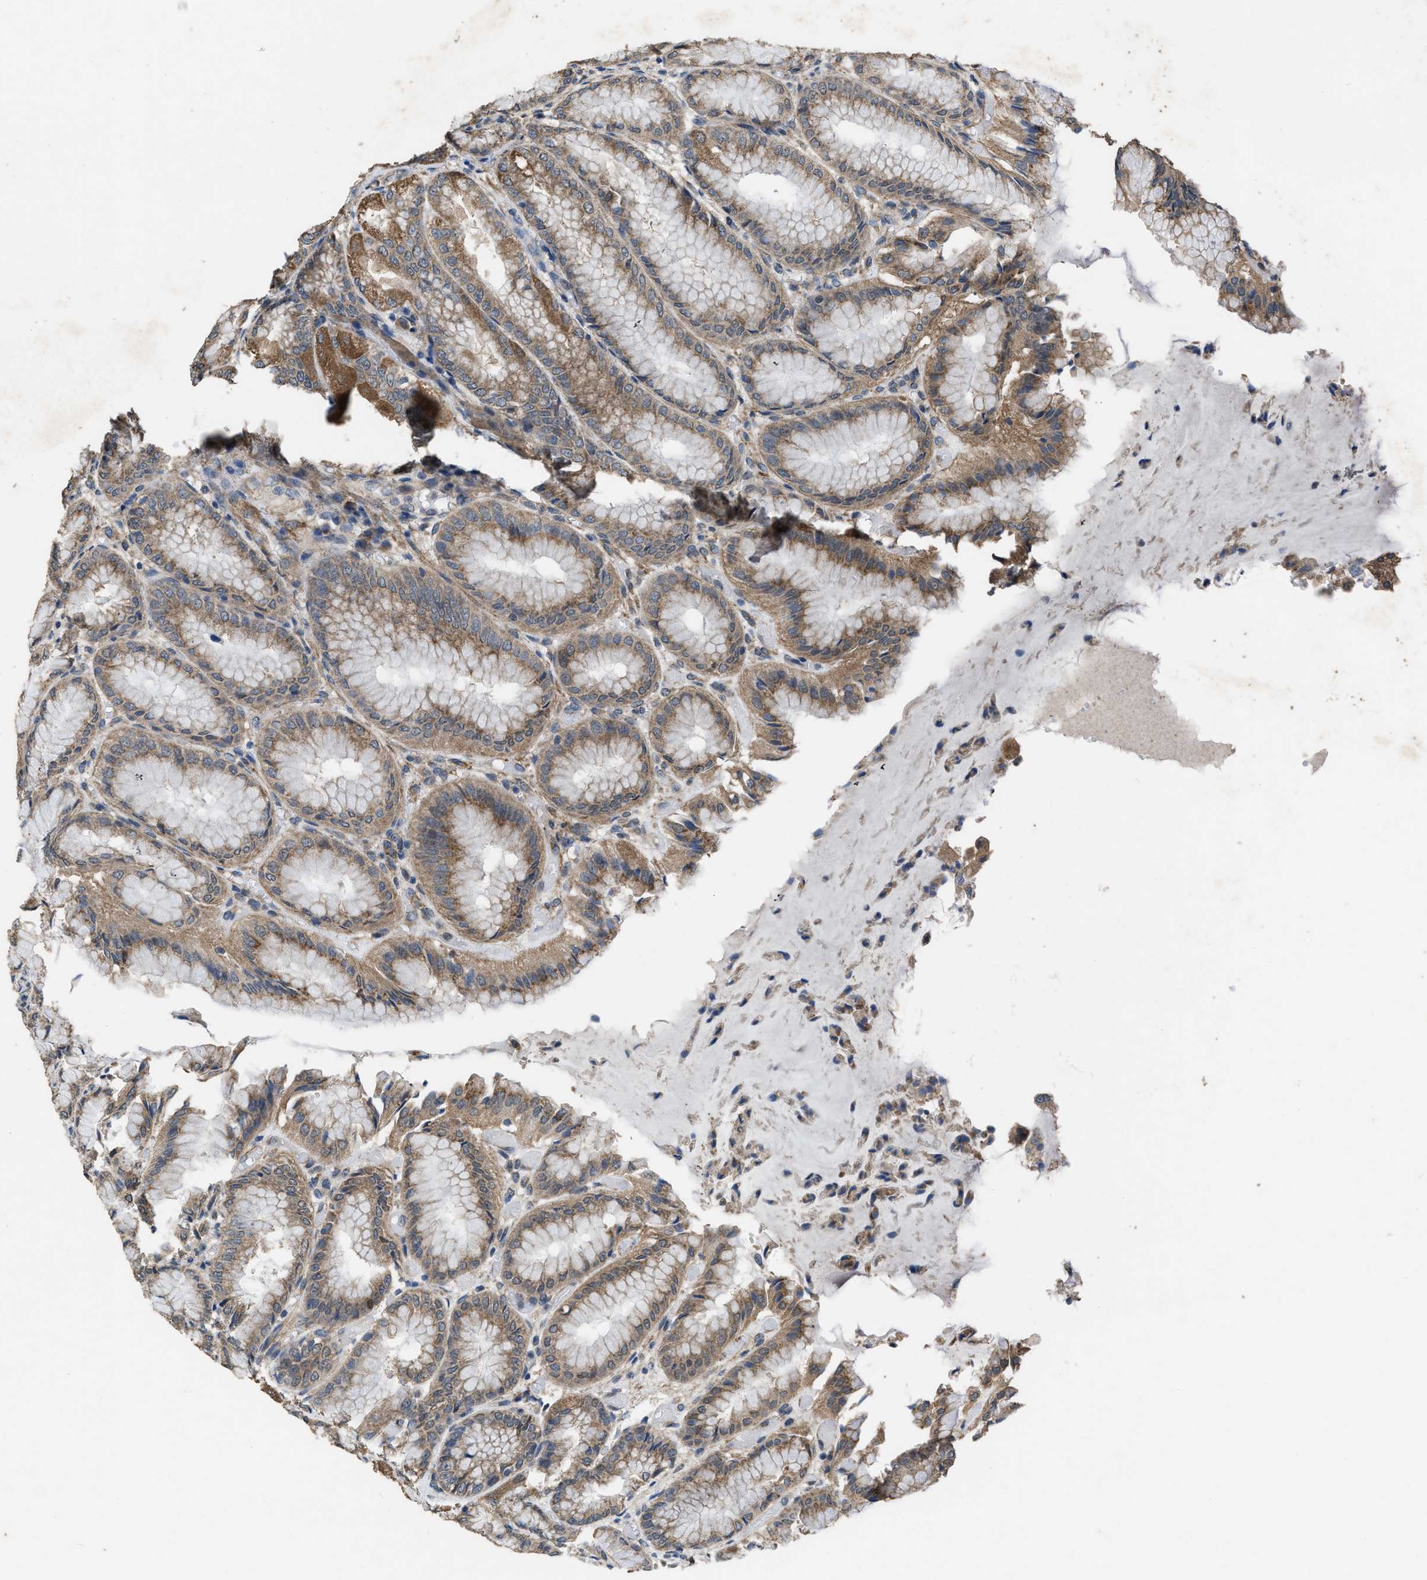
{"staining": {"intensity": "moderate", "quantity": ">75%", "location": "cytoplasmic/membranous"}, "tissue": "stomach", "cell_type": "Glandular cells", "image_type": "normal", "snomed": [{"axis": "morphology", "description": "Normal tissue, NOS"}, {"axis": "topography", "description": "Stomach, upper"}], "caption": "Stomach stained with a brown dye demonstrates moderate cytoplasmic/membranous positive positivity in about >75% of glandular cells.", "gene": "ARL6", "patient": {"sex": "male", "age": 72}}